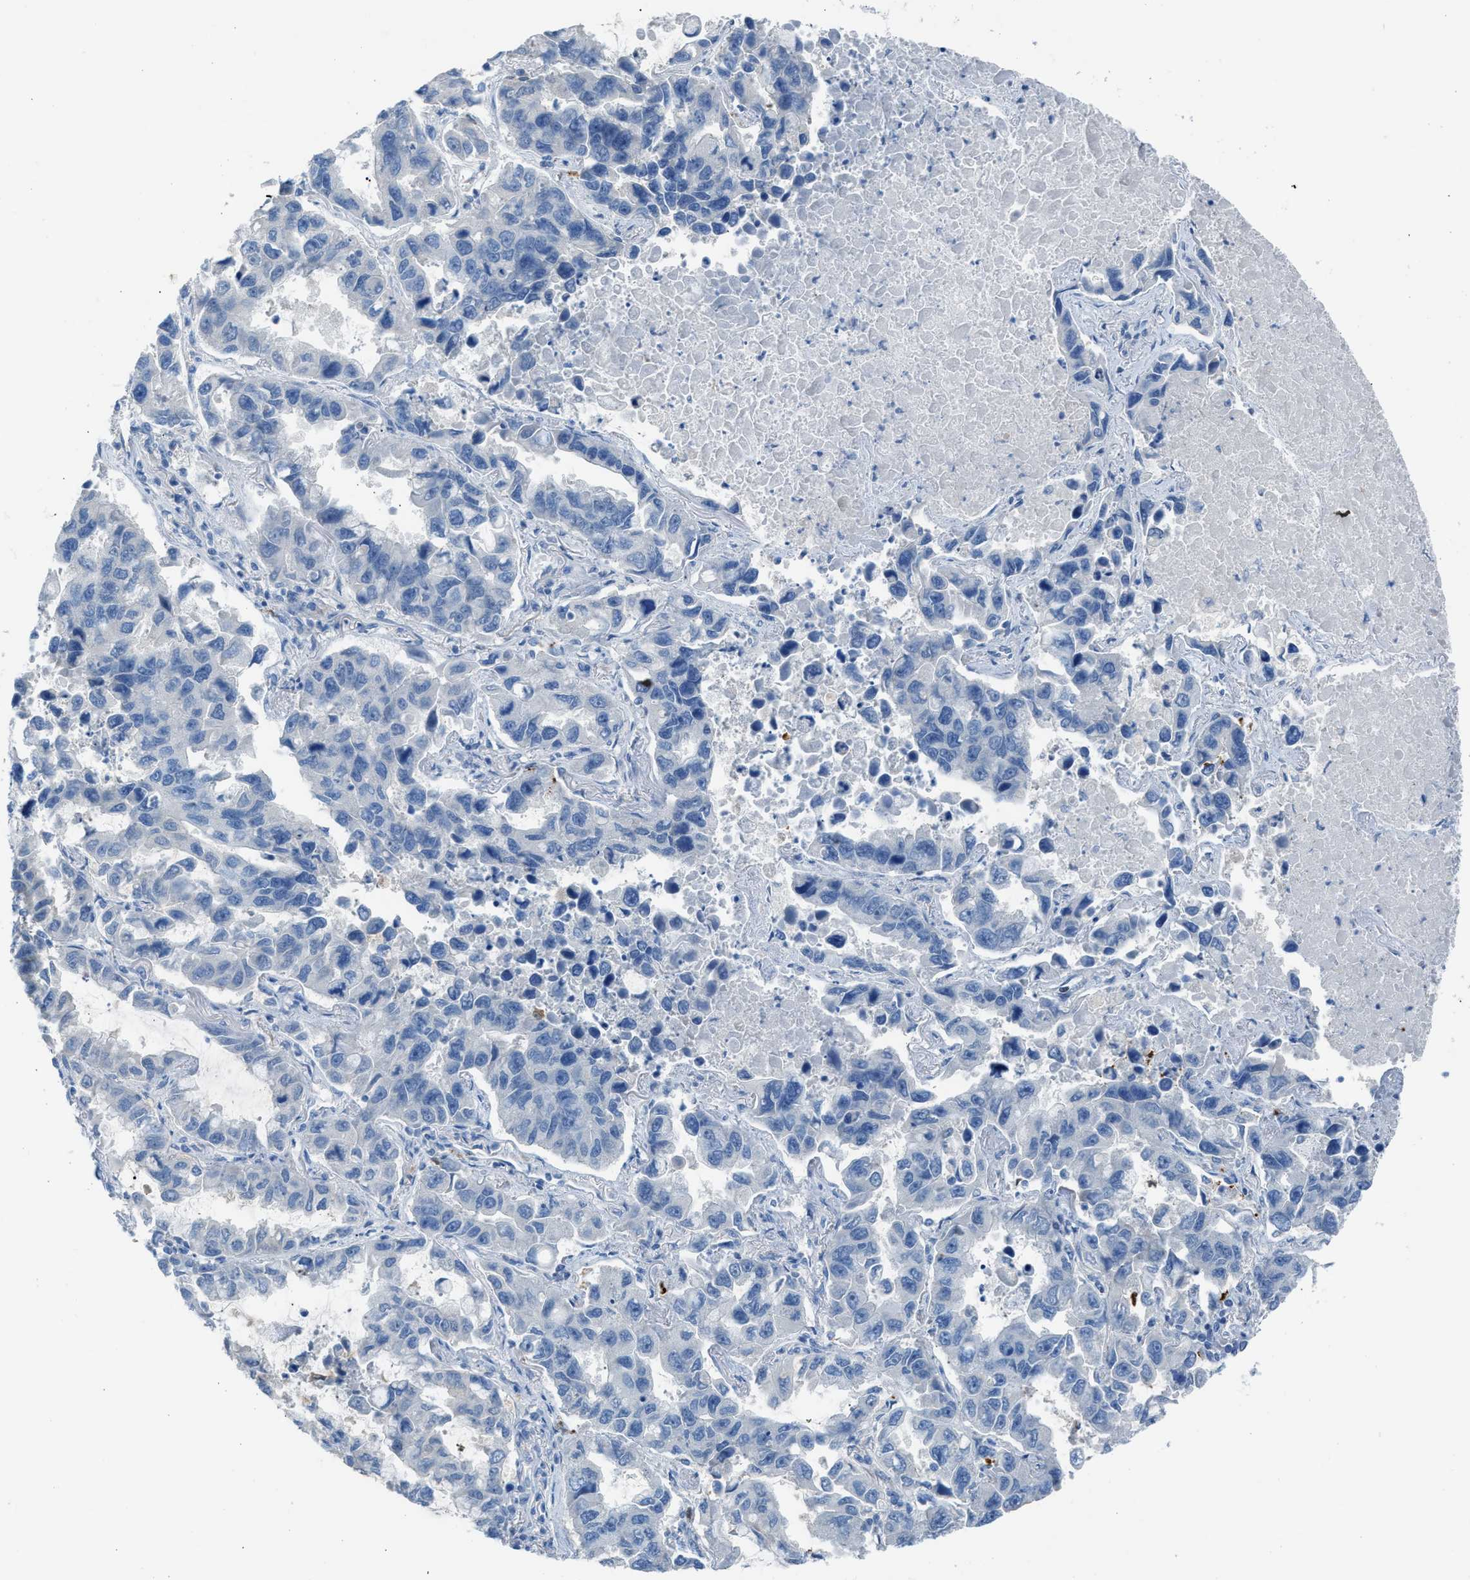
{"staining": {"intensity": "negative", "quantity": "none", "location": "none"}, "tissue": "lung cancer", "cell_type": "Tumor cells", "image_type": "cancer", "snomed": [{"axis": "morphology", "description": "Adenocarcinoma, NOS"}, {"axis": "topography", "description": "Lung"}], "caption": "Photomicrograph shows no protein staining in tumor cells of lung cancer (adenocarcinoma) tissue. The staining is performed using DAB brown chromogen with nuclei counter-stained in using hematoxylin.", "gene": "CLEC10A", "patient": {"sex": "male", "age": 64}}